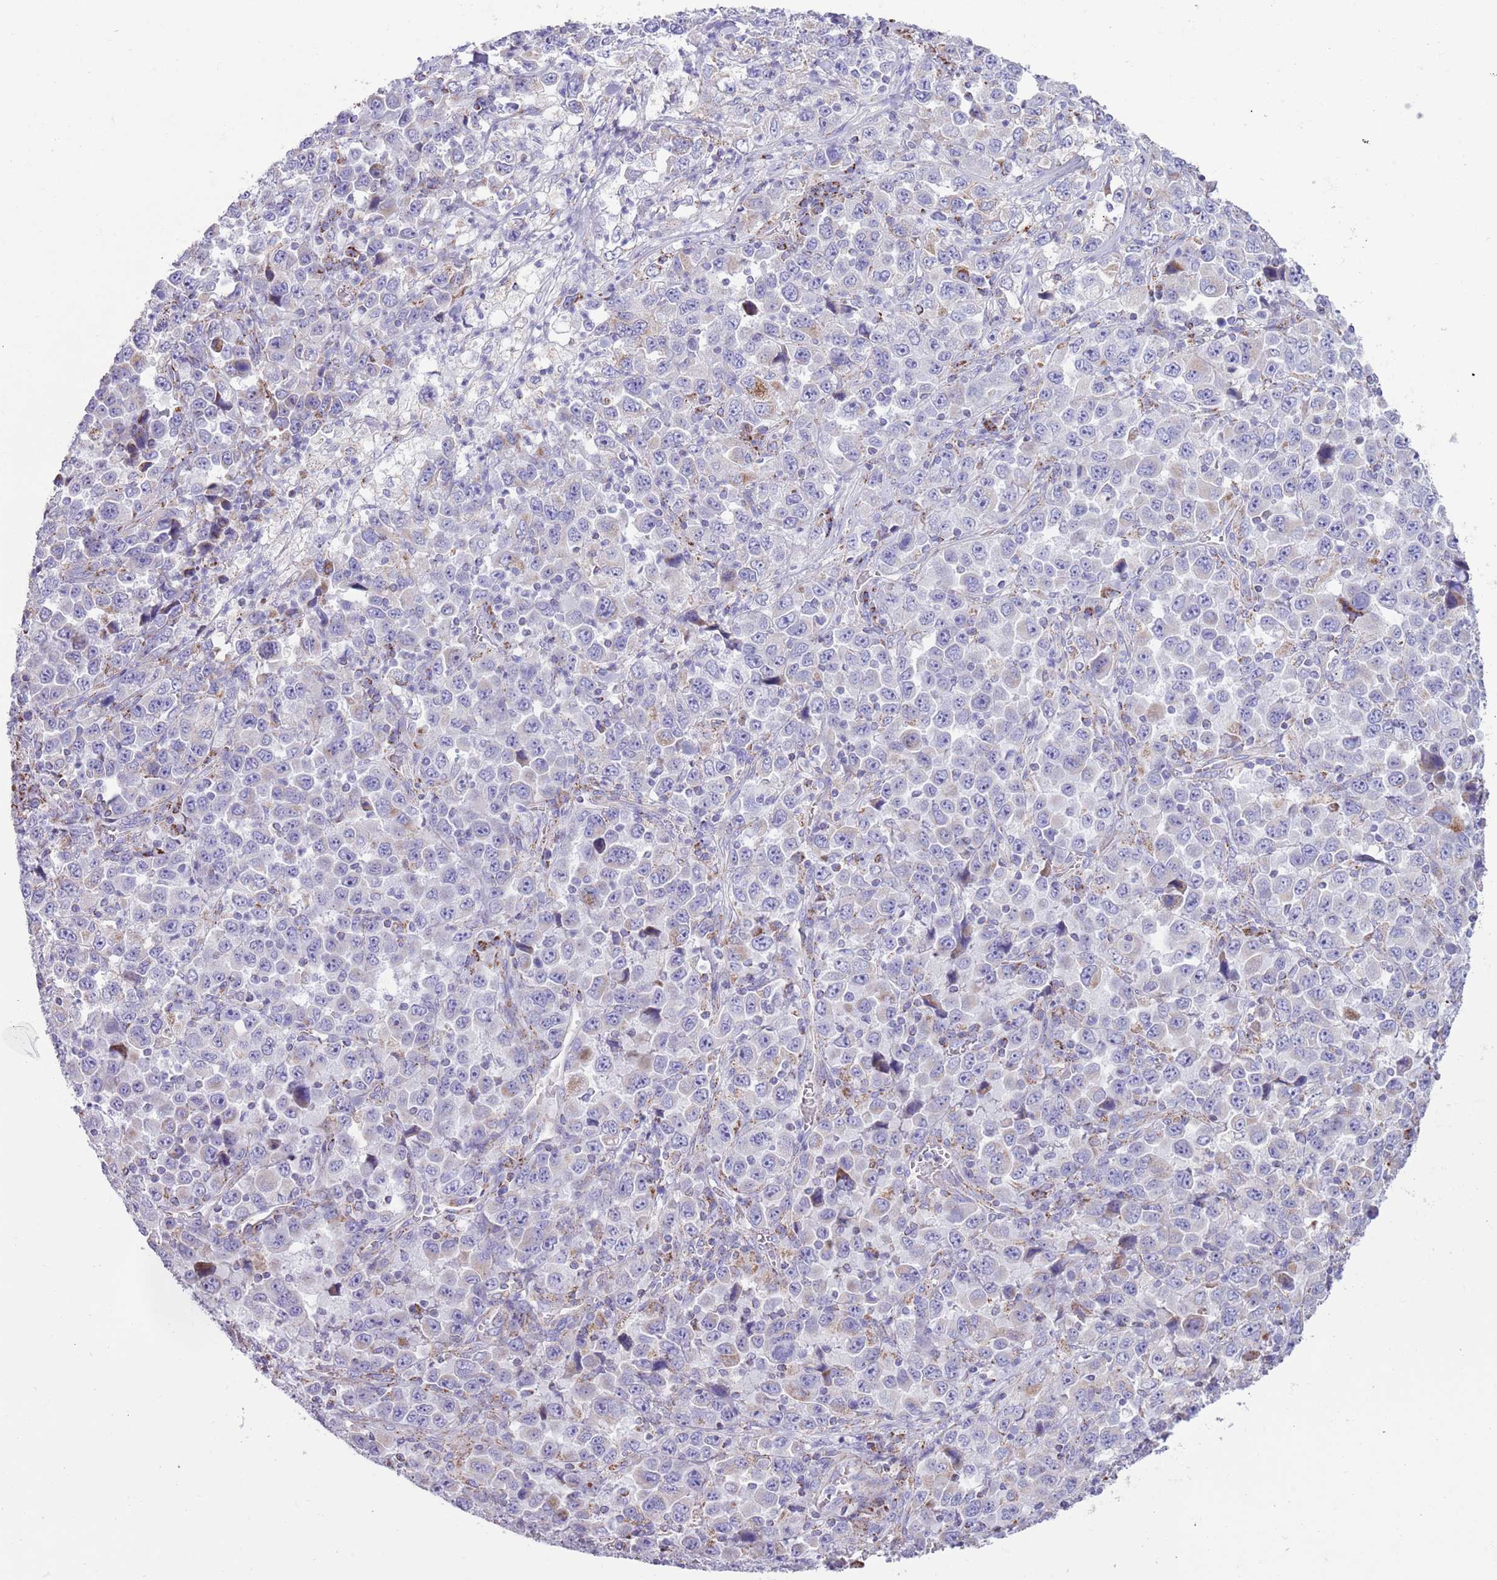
{"staining": {"intensity": "weak", "quantity": "<25%", "location": "cytoplasmic/membranous"}, "tissue": "stomach cancer", "cell_type": "Tumor cells", "image_type": "cancer", "snomed": [{"axis": "morphology", "description": "Normal tissue, NOS"}, {"axis": "morphology", "description": "Adenocarcinoma, NOS"}, {"axis": "topography", "description": "Stomach, upper"}, {"axis": "topography", "description": "Stomach"}], "caption": "Tumor cells show no significant staining in adenocarcinoma (stomach).", "gene": "ATP6V1B1", "patient": {"sex": "male", "age": 59}}